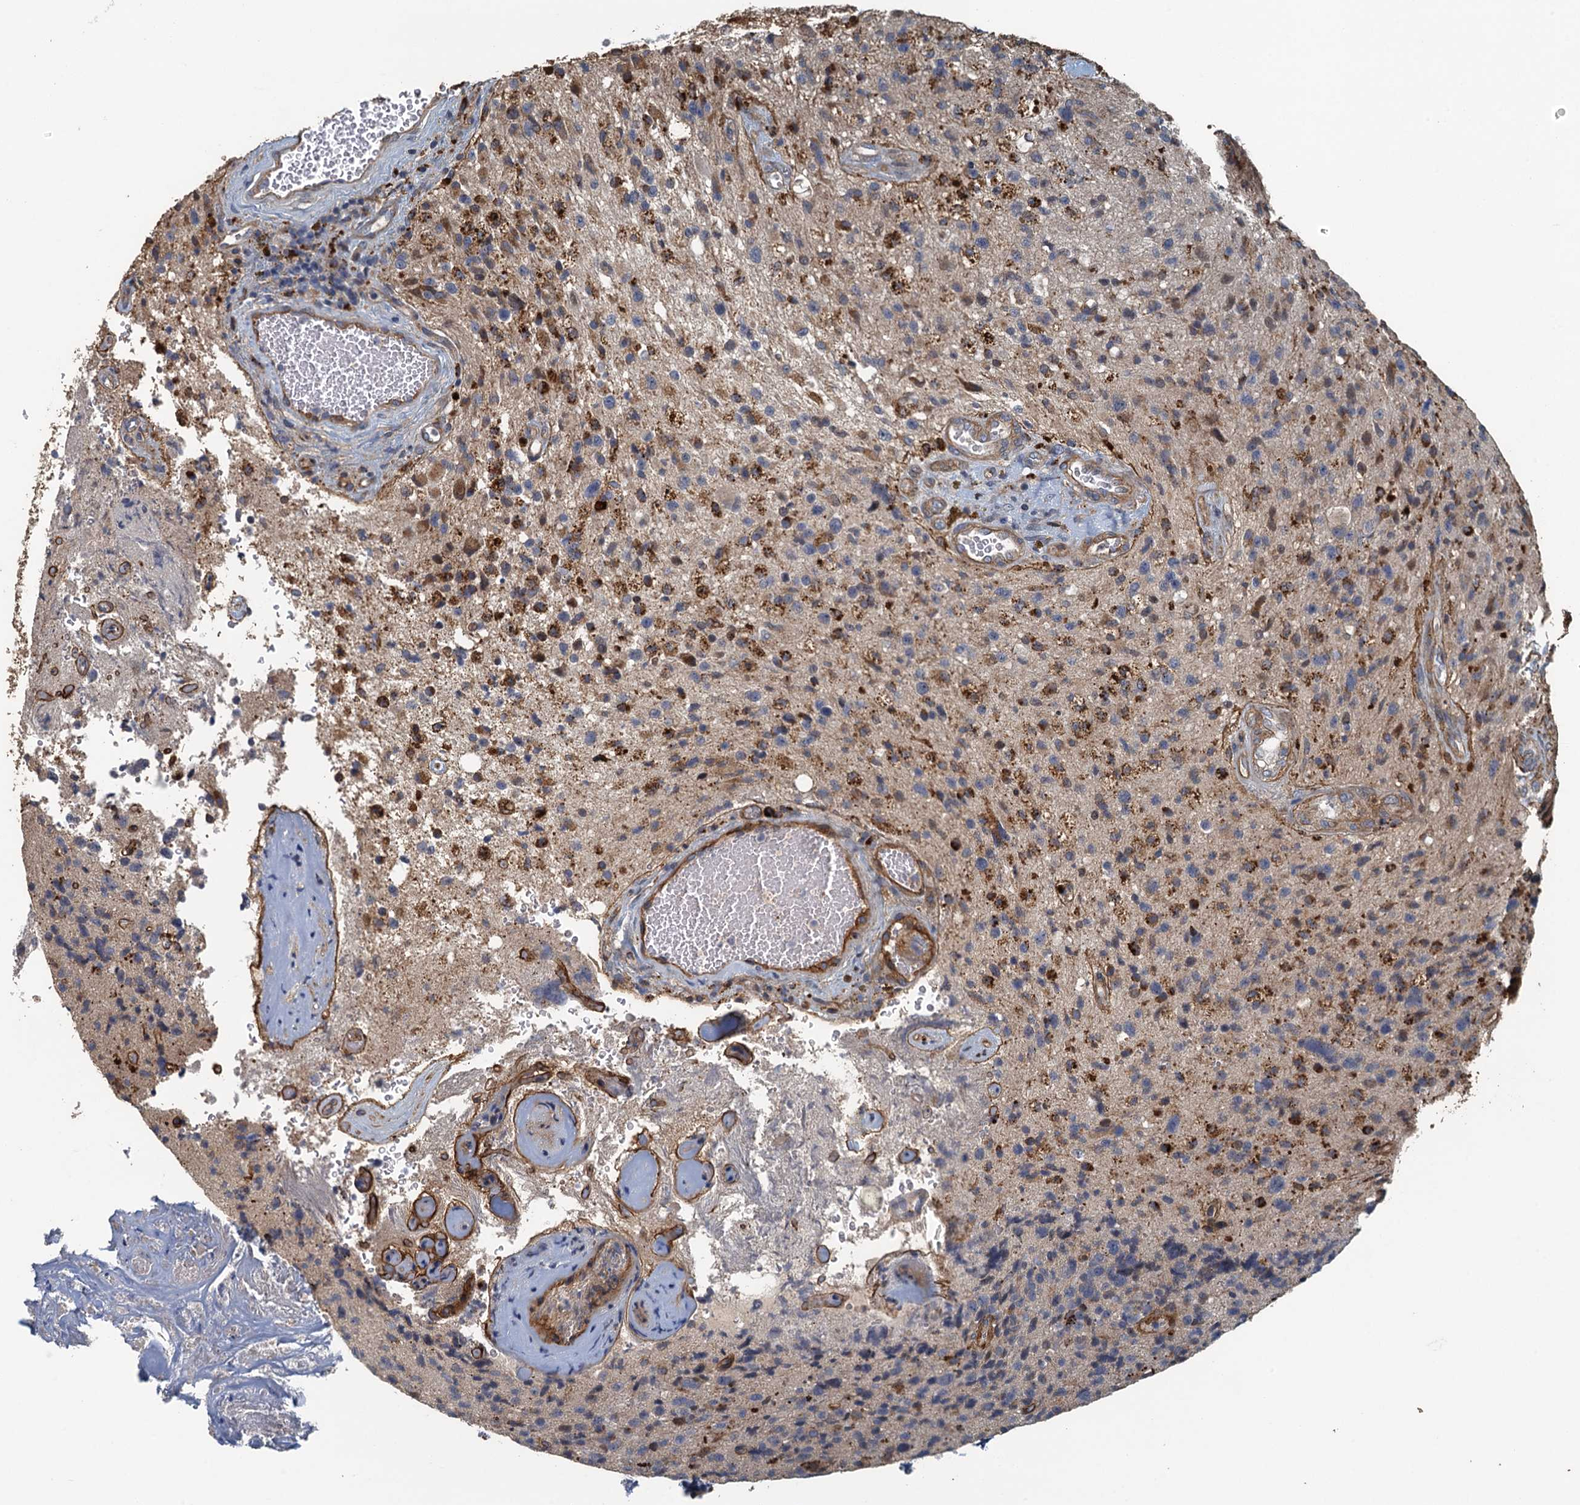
{"staining": {"intensity": "moderate", "quantity": "<25%", "location": "cytoplasmic/membranous"}, "tissue": "glioma", "cell_type": "Tumor cells", "image_type": "cancer", "snomed": [{"axis": "morphology", "description": "Glioma, malignant, High grade"}, {"axis": "topography", "description": "Brain"}], "caption": "High-magnification brightfield microscopy of malignant high-grade glioma stained with DAB (brown) and counterstained with hematoxylin (blue). tumor cells exhibit moderate cytoplasmic/membranous positivity is seen in approximately<25% of cells. (DAB = brown stain, brightfield microscopy at high magnification).", "gene": "AGRN", "patient": {"sex": "male", "age": 69}}